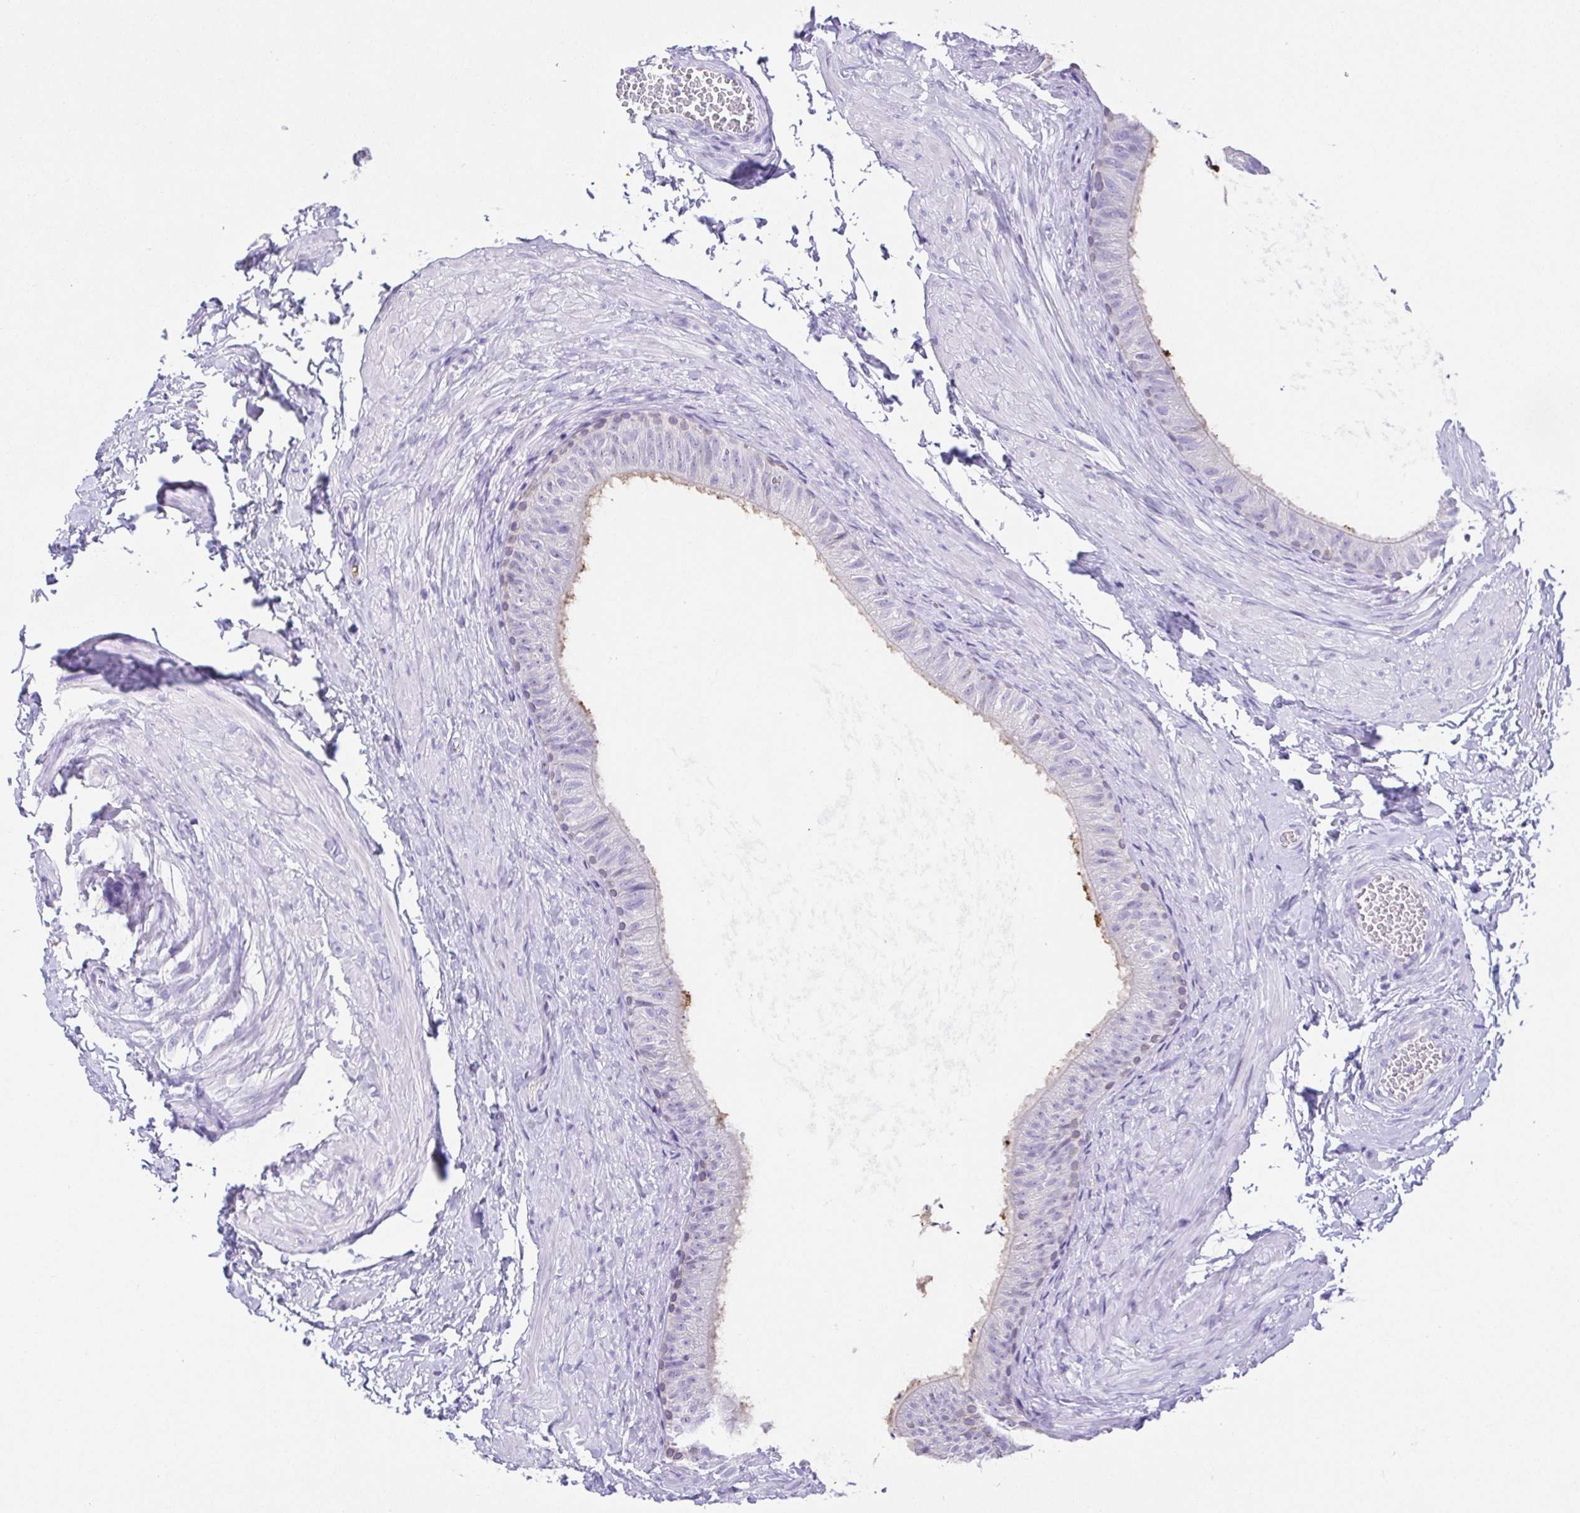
{"staining": {"intensity": "negative", "quantity": "none", "location": "none"}, "tissue": "epididymis", "cell_type": "Glandular cells", "image_type": "normal", "snomed": [{"axis": "morphology", "description": "Normal tissue, NOS"}, {"axis": "topography", "description": "Epididymis, spermatic cord, NOS"}, {"axis": "topography", "description": "Epididymis"}, {"axis": "topography", "description": "Peripheral nerve tissue"}], "caption": "Image shows no significant protein positivity in glandular cells of normal epididymis. Nuclei are stained in blue.", "gene": "SPATA4", "patient": {"sex": "male", "age": 29}}